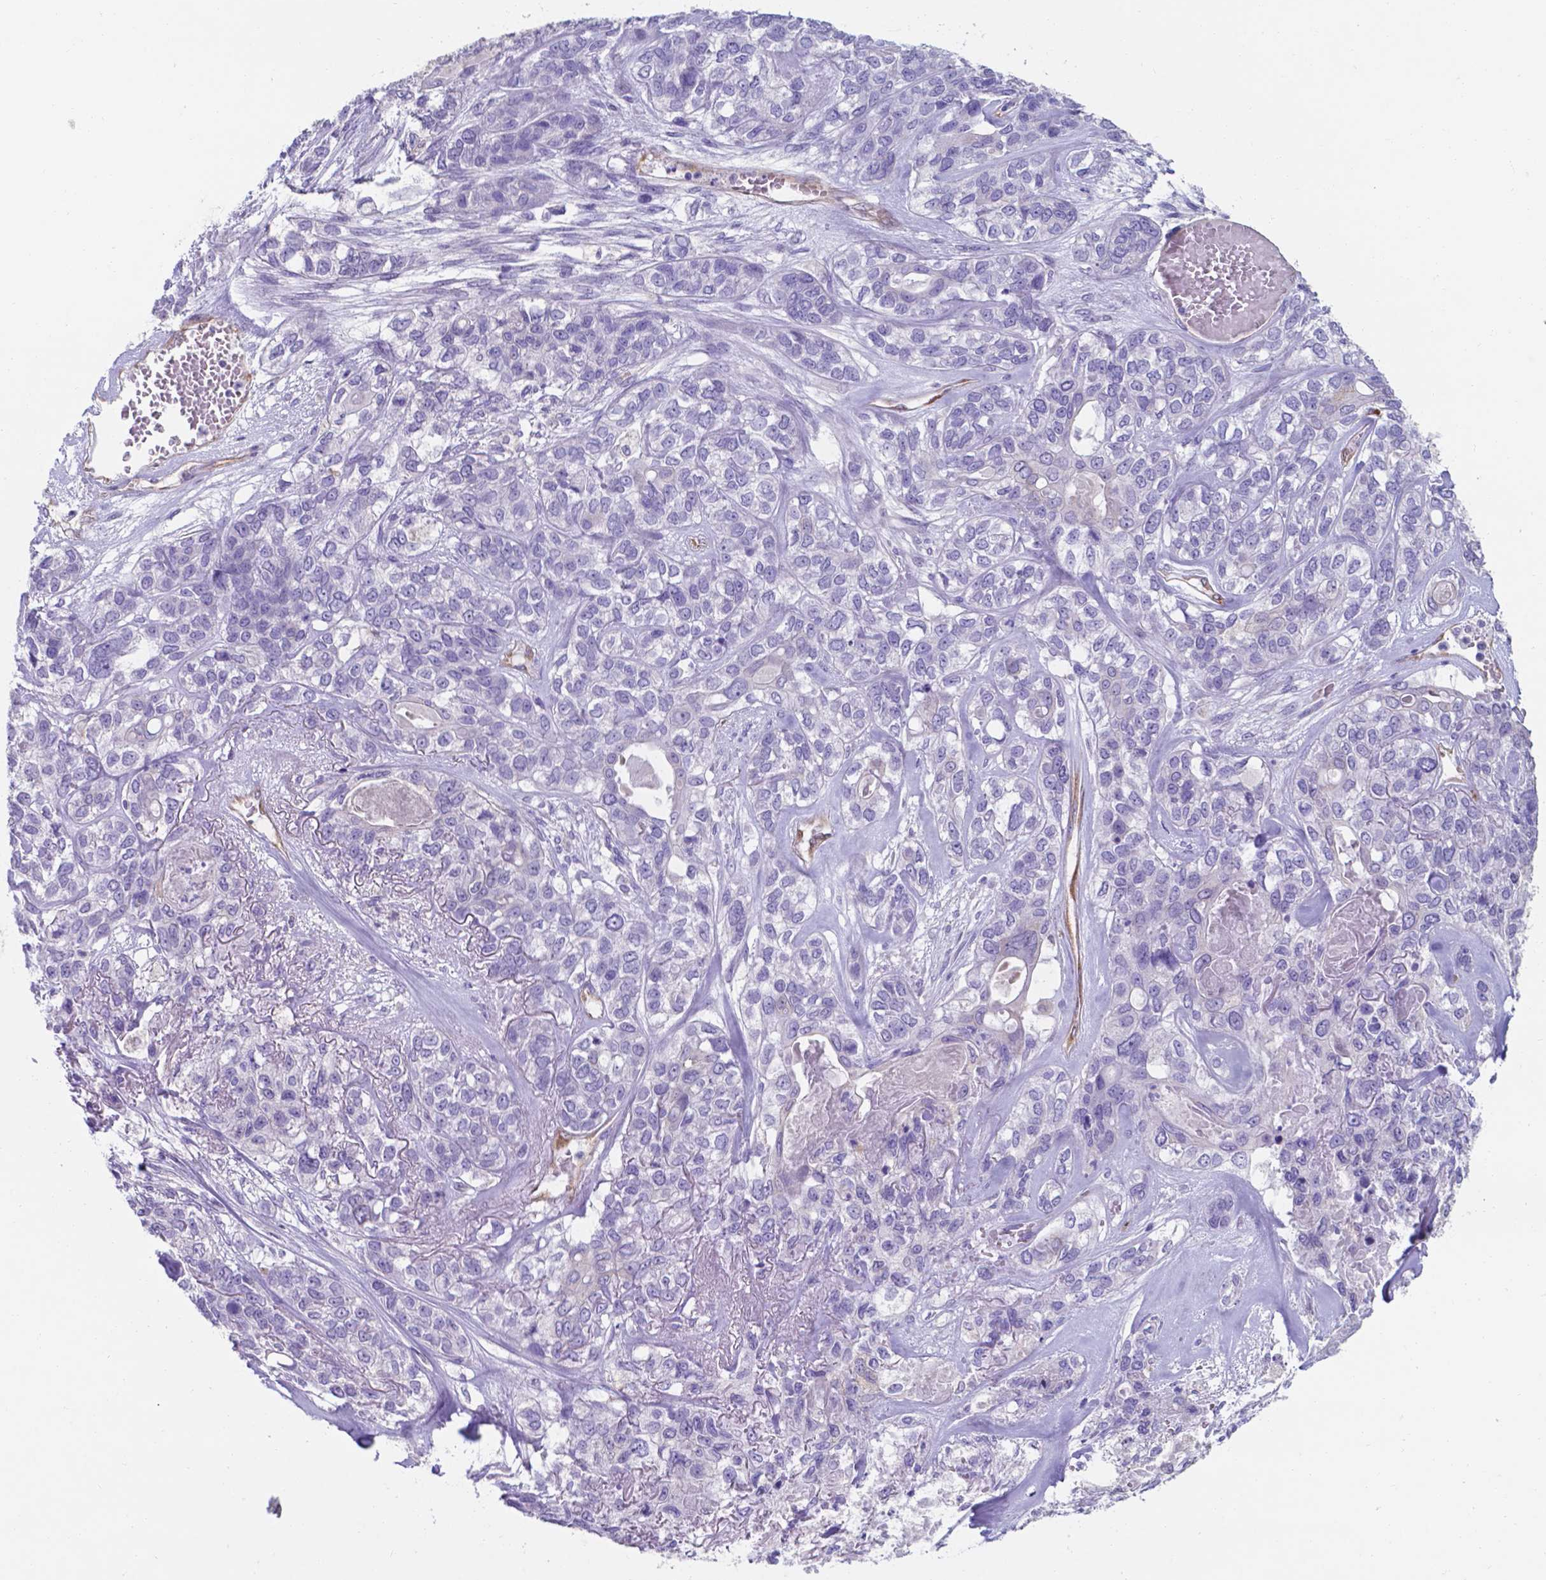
{"staining": {"intensity": "negative", "quantity": "none", "location": "none"}, "tissue": "lung cancer", "cell_type": "Tumor cells", "image_type": "cancer", "snomed": [{"axis": "morphology", "description": "Squamous cell carcinoma, NOS"}, {"axis": "topography", "description": "Lung"}], "caption": "Squamous cell carcinoma (lung) stained for a protein using immunohistochemistry (IHC) shows no positivity tumor cells.", "gene": "UBE2J1", "patient": {"sex": "female", "age": 70}}